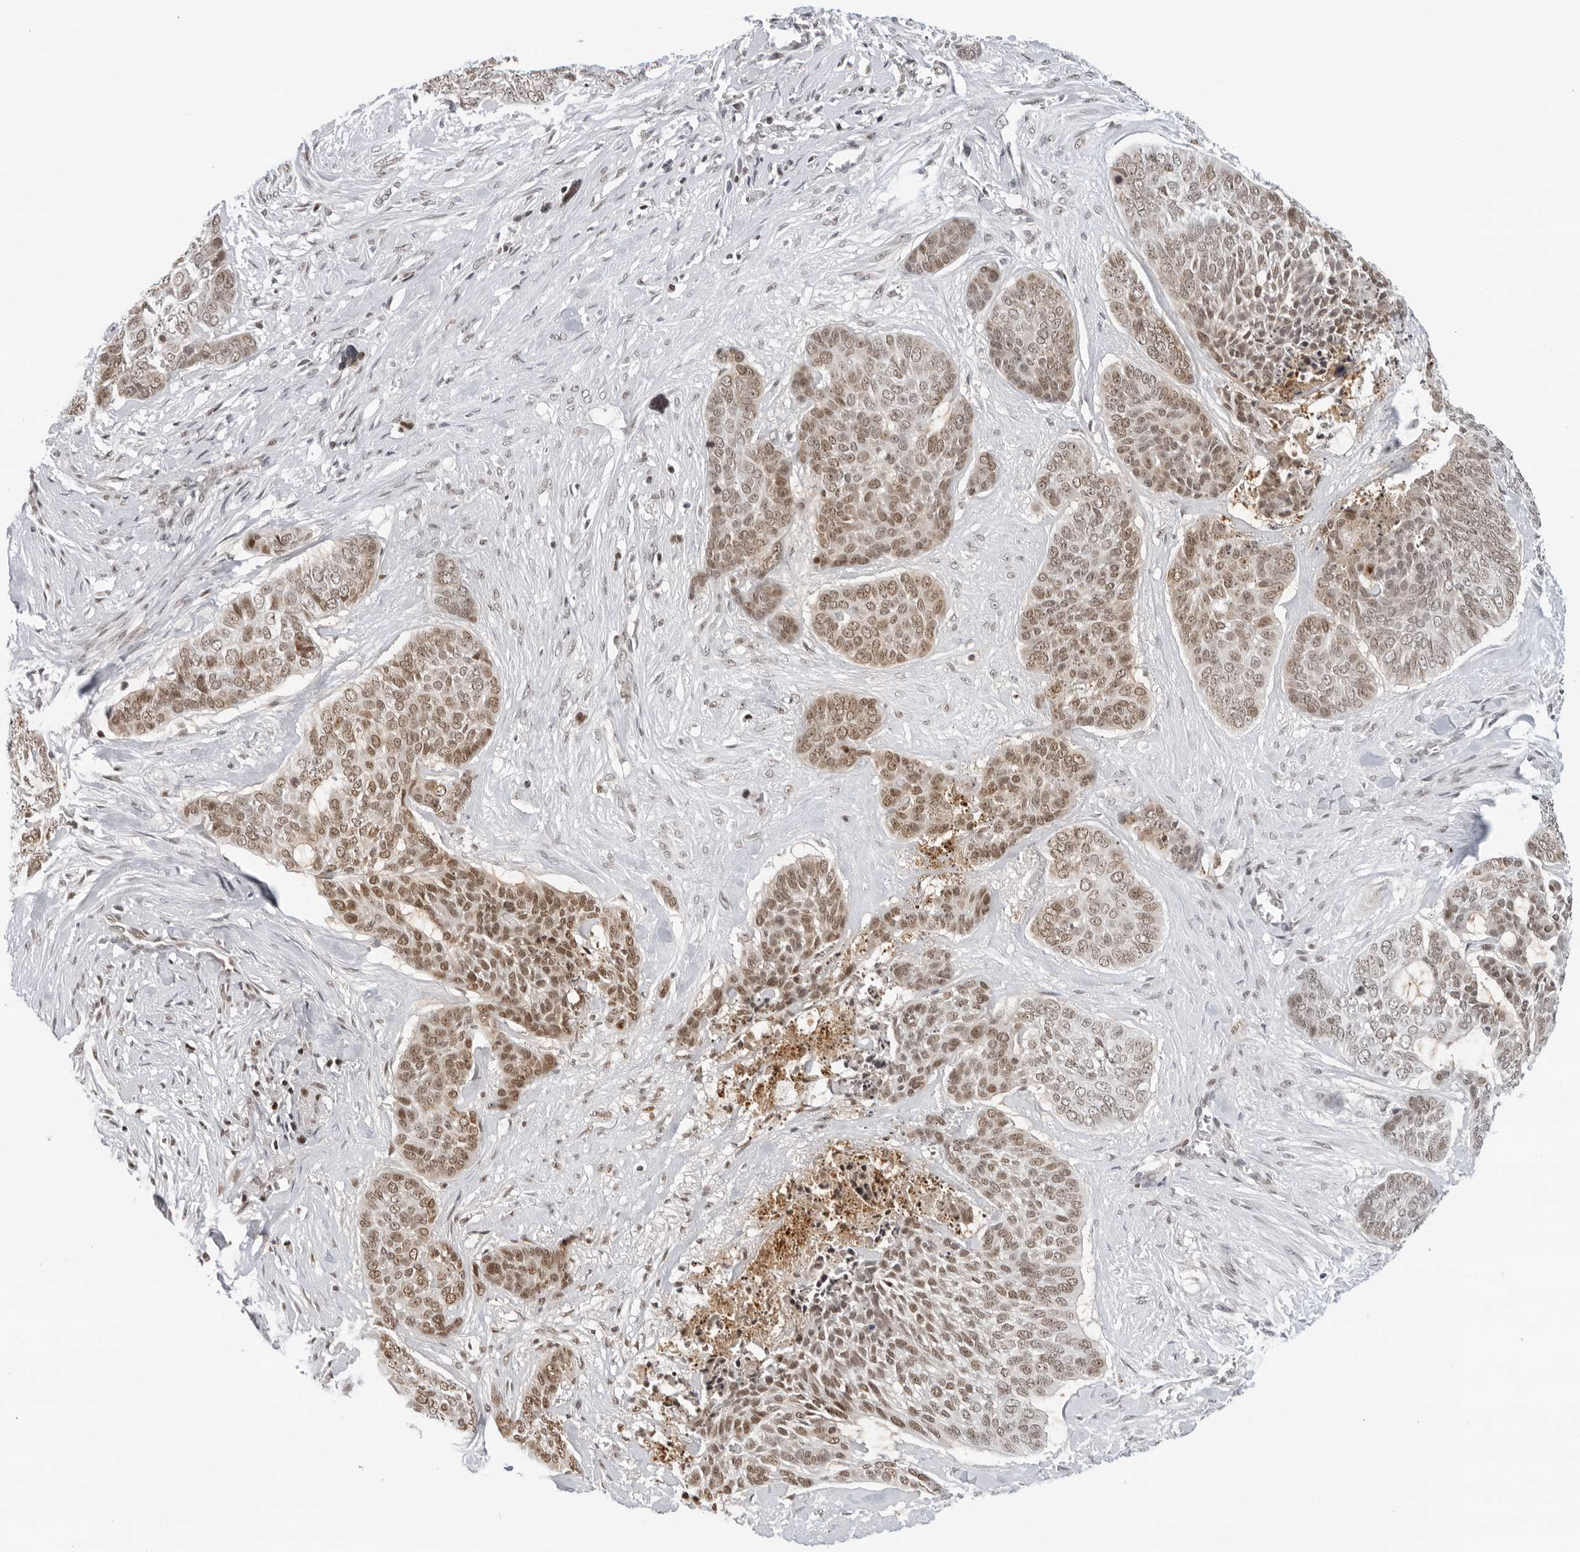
{"staining": {"intensity": "moderate", "quantity": ">75%", "location": "nuclear"}, "tissue": "skin cancer", "cell_type": "Tumor cells", "image_type": "cancer", "snomed": [{"axis": "morphology", "description": "Basal cell carcinoma"}, {"axis": "topography", "description": "Skin"}], "caption": "Immunohistochemistry of skin cancer reveals medium levels of moderate nuclear expression in approximately >75% of tumor cells.", "gene": "MSH6", "patient": {"sex": "female", "age": 64}}